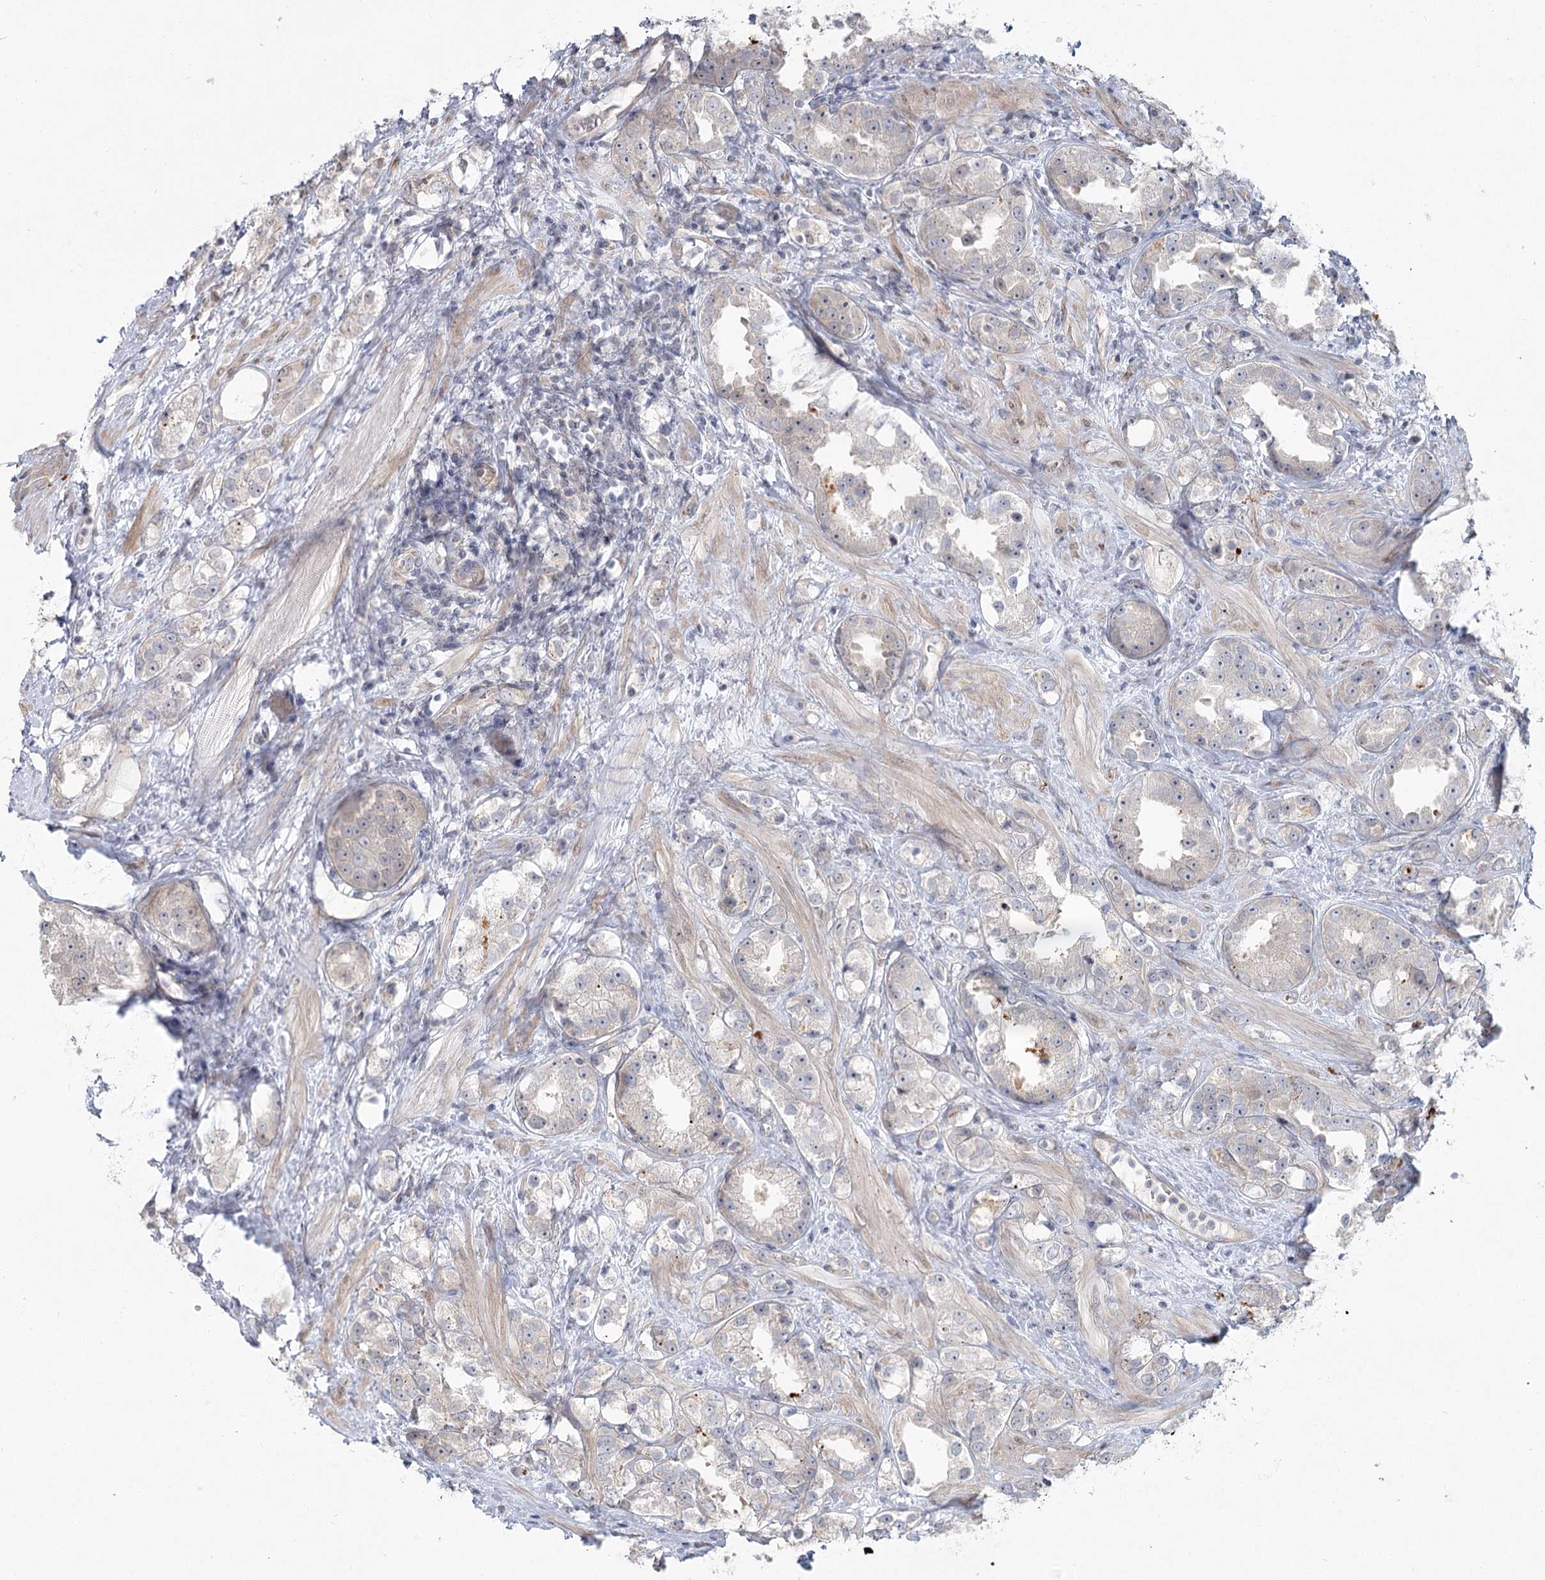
{"staining": {"intensity": "negative", "quantity": "none", "location": "none"}, "tissue": "prostate cancer", "cell_type": "Tumor cells", "image_type": "cancer", "snomed": [{"axis": "morphology", "description": "Adenocarcinoma, NOS"}, {"axis": "topography", "description": "Prostate"}], "caption": "This is an immunohistochemistry (IHC) photomicrograph of human prostate cancer (adenocarcinoma). There is no expression in tumor cells.", "gene": "SPINK13", "patient": {"sex": "male", "age": 79}}